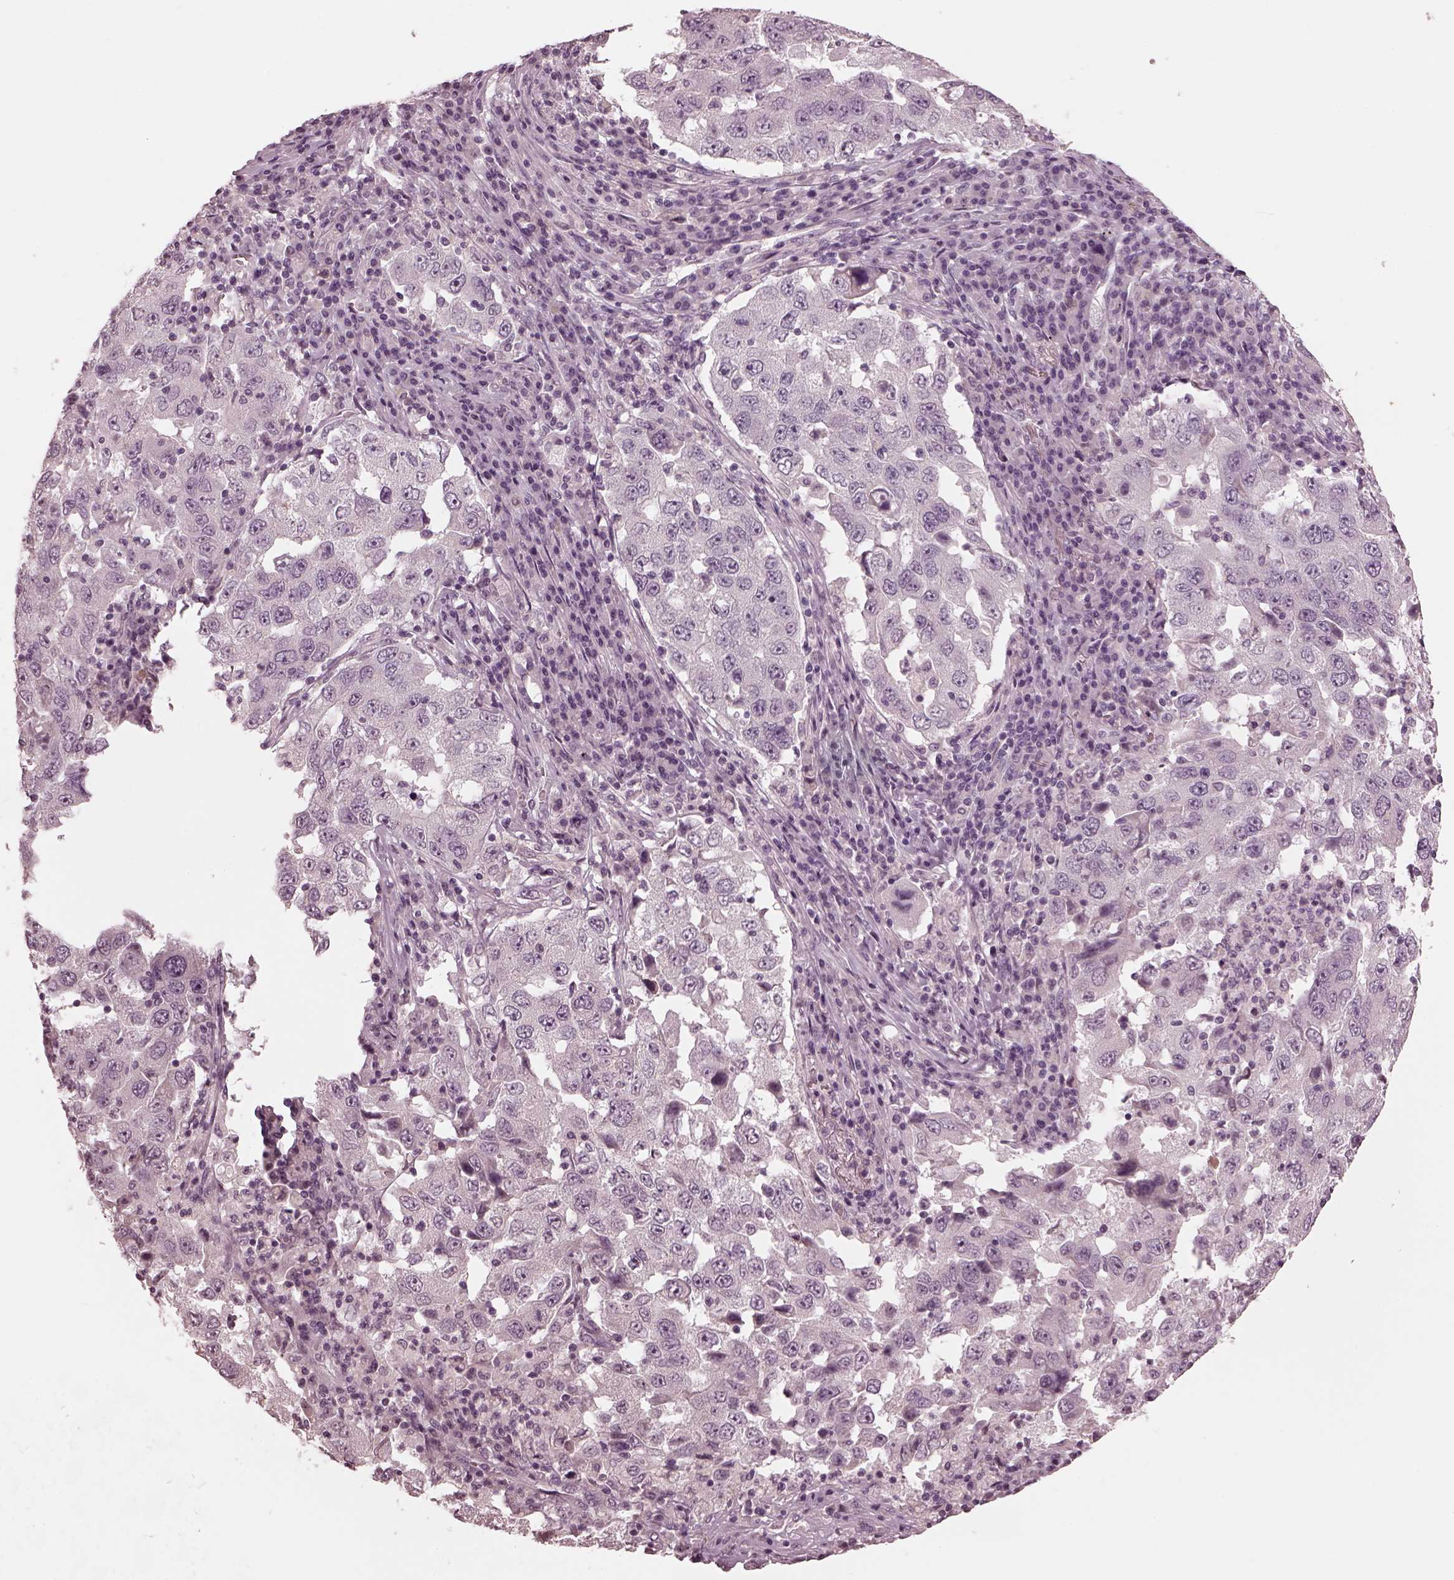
{"staining": {"intensity": "negative", "quantity": "none", "location": "none"}, "tissue": "lung cancer", "cell_type": "Tumor cells", "image_type": "cancer", "snomed": [{"axis": "morphology", "description": "Adenocarcinoma, NOS"}, {"axis": "topography", "description": "Lung"}], "caption": "Adenocarcinoma (lung) stained for a protein using immunohistochemistry shows no expression tumor cells.", "gene": "RCVRN", "patient": {"sex": "male", "age": 73}}